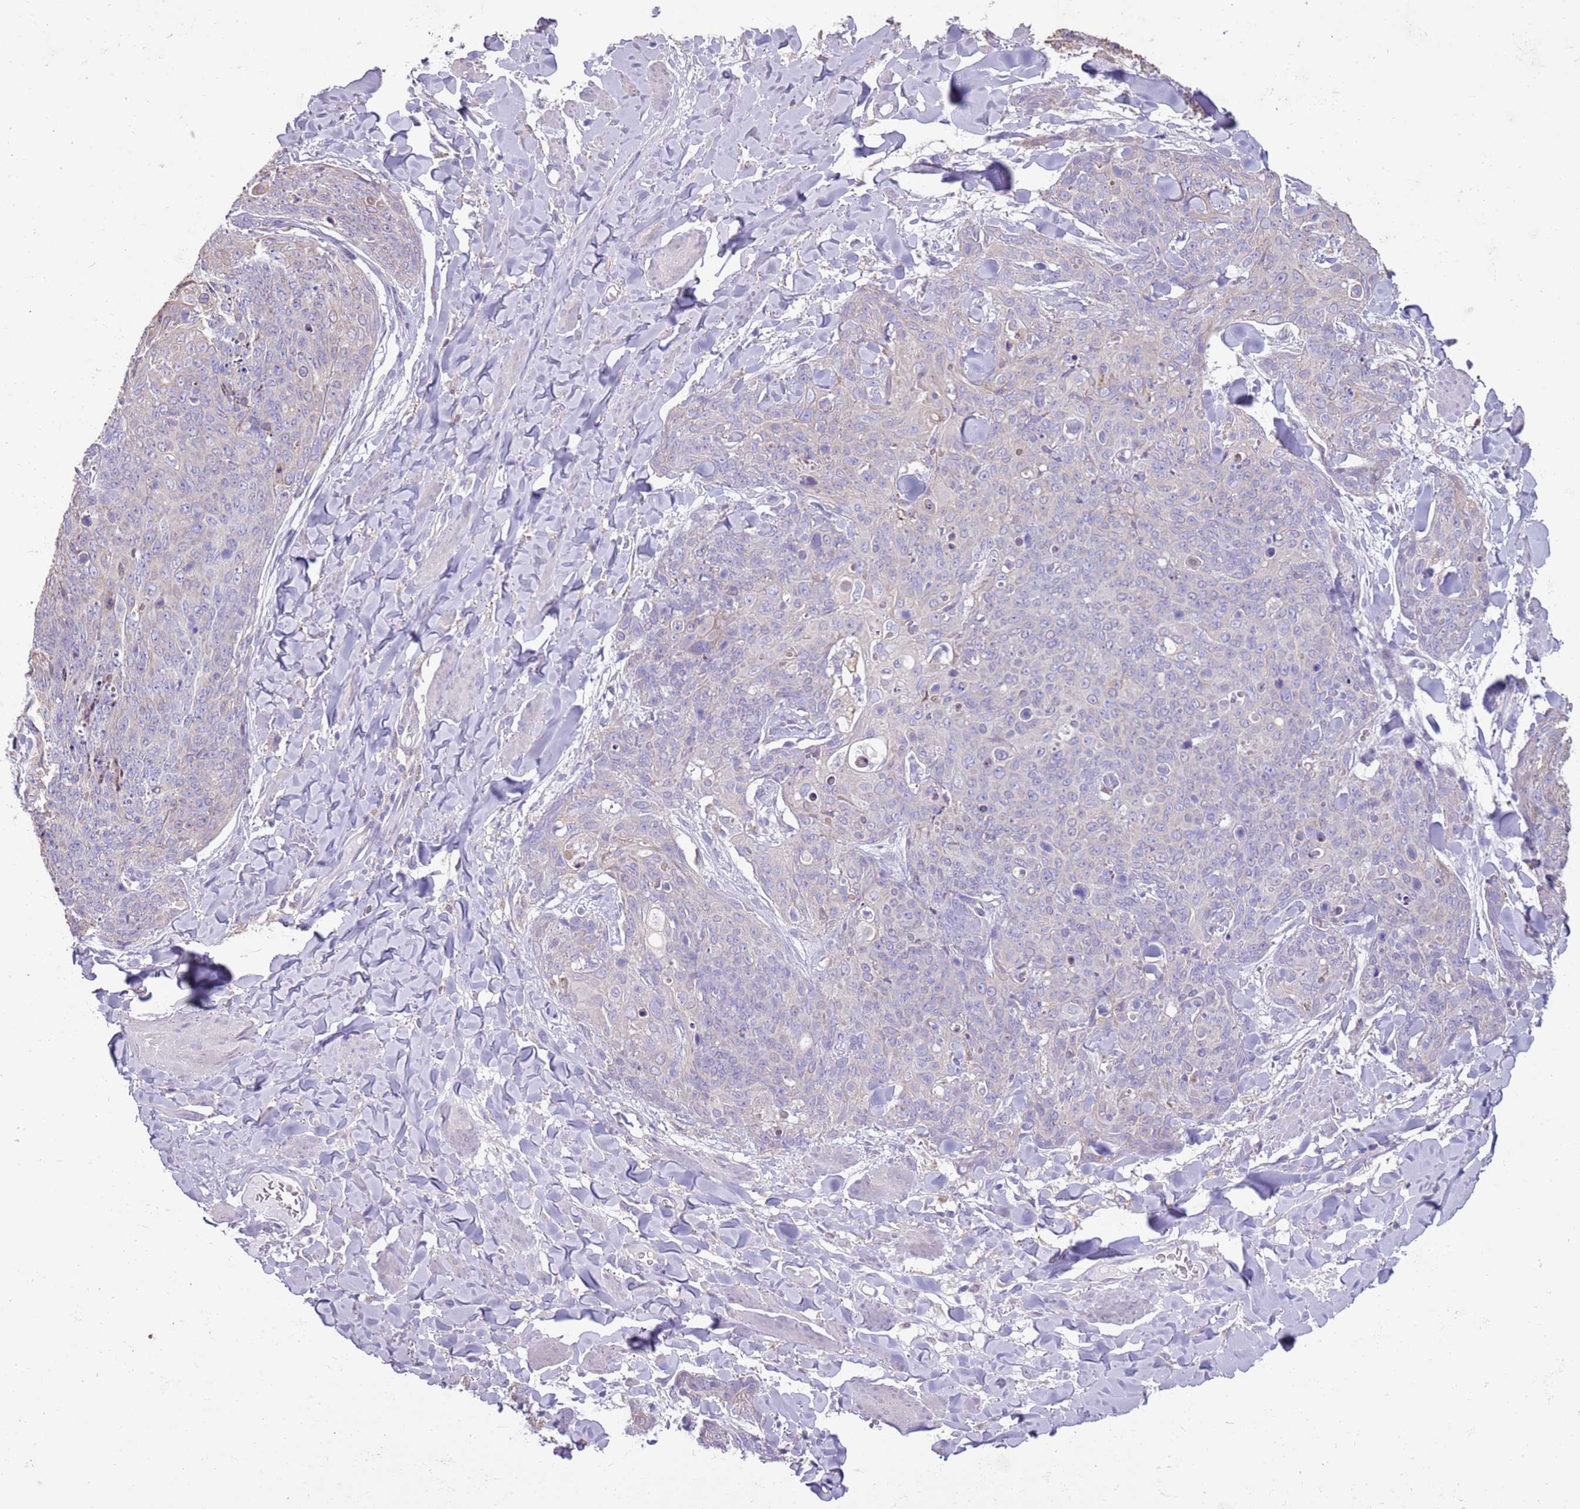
{"staining": {"intensity": "negative", "quantity": "none", "location": "none"}, "tissue": "skin cancer", "cell_type": "Tumor cells", "image_type": "cancer", "snomed": [{"axis": "morphology", "description": "Squamous cell carcinoma, NOS"}, {"axis": "topography", "description": "Skin"}, {"axis": "topography", "description": "Vulva"}], "caption": "This is an immunohistochemistry (IHC) histopathology image of skin cancer (squamous cell carcinoma). There is no staining in tumor cells.", "gene": "OAF", "patient": {"sex": "female", "age": 85}}